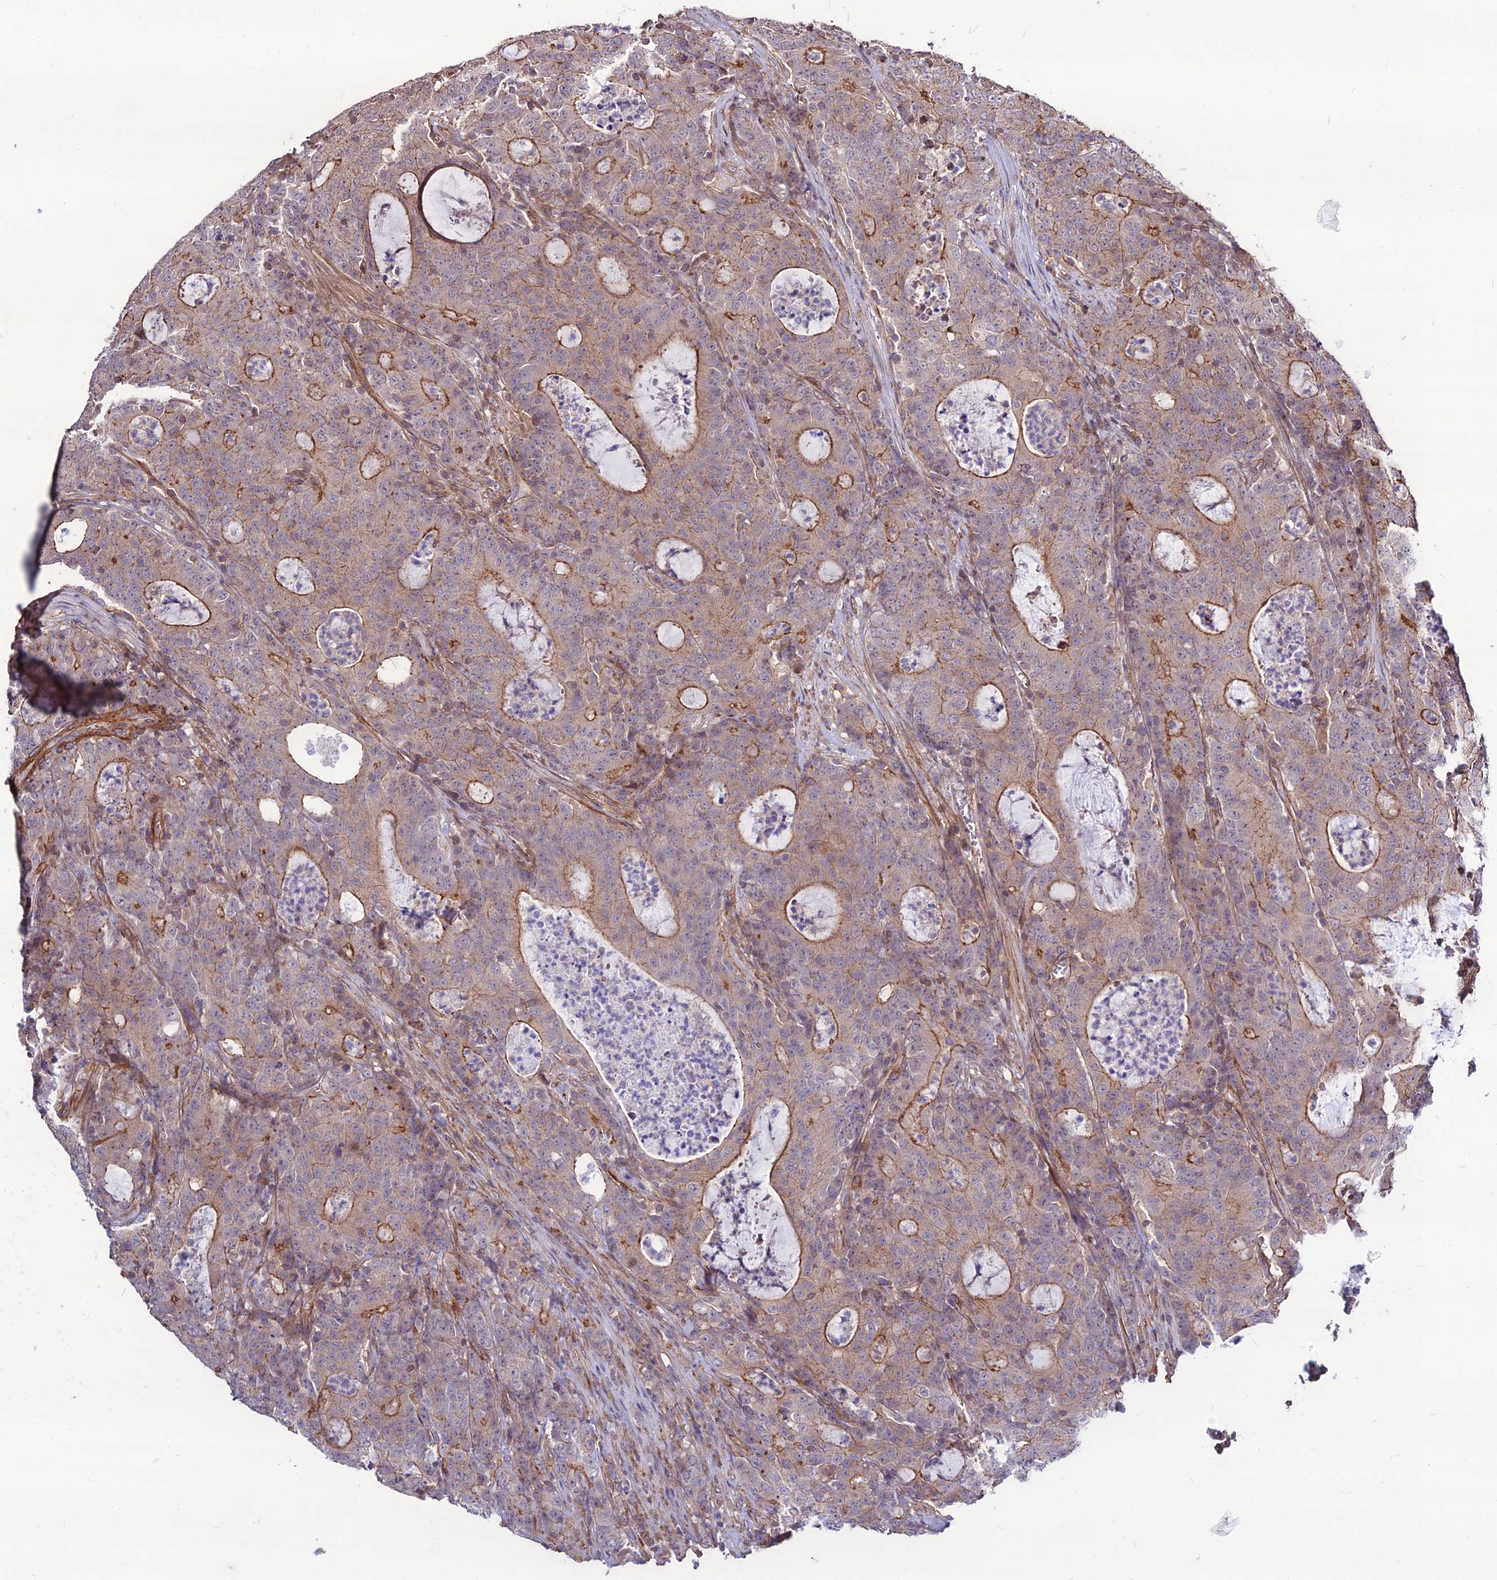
{"staining": {"intensity": "moderate", "quantity": "25%-75%", "location": "cytoplasmic/membranous"}, "tissue": "colorectal cancer", "cell_type": "Tumor cells", "image_type": "cancer", "snomed": [{"axis": "morphology", "description": "Adenocarcinoma, NOS"}, {"axis": "topography", "description": "Colon"}], "caption": "DAB (3,3'-diaminobenzidine) immunohistochemical staining of colorectal cancer displays moderate cytoplasmic/membranous protein expression in approximately 25%-75% of tumor cells.", "gene": "TSPYL2", "patient": {"sex": "male", "age": 83}}